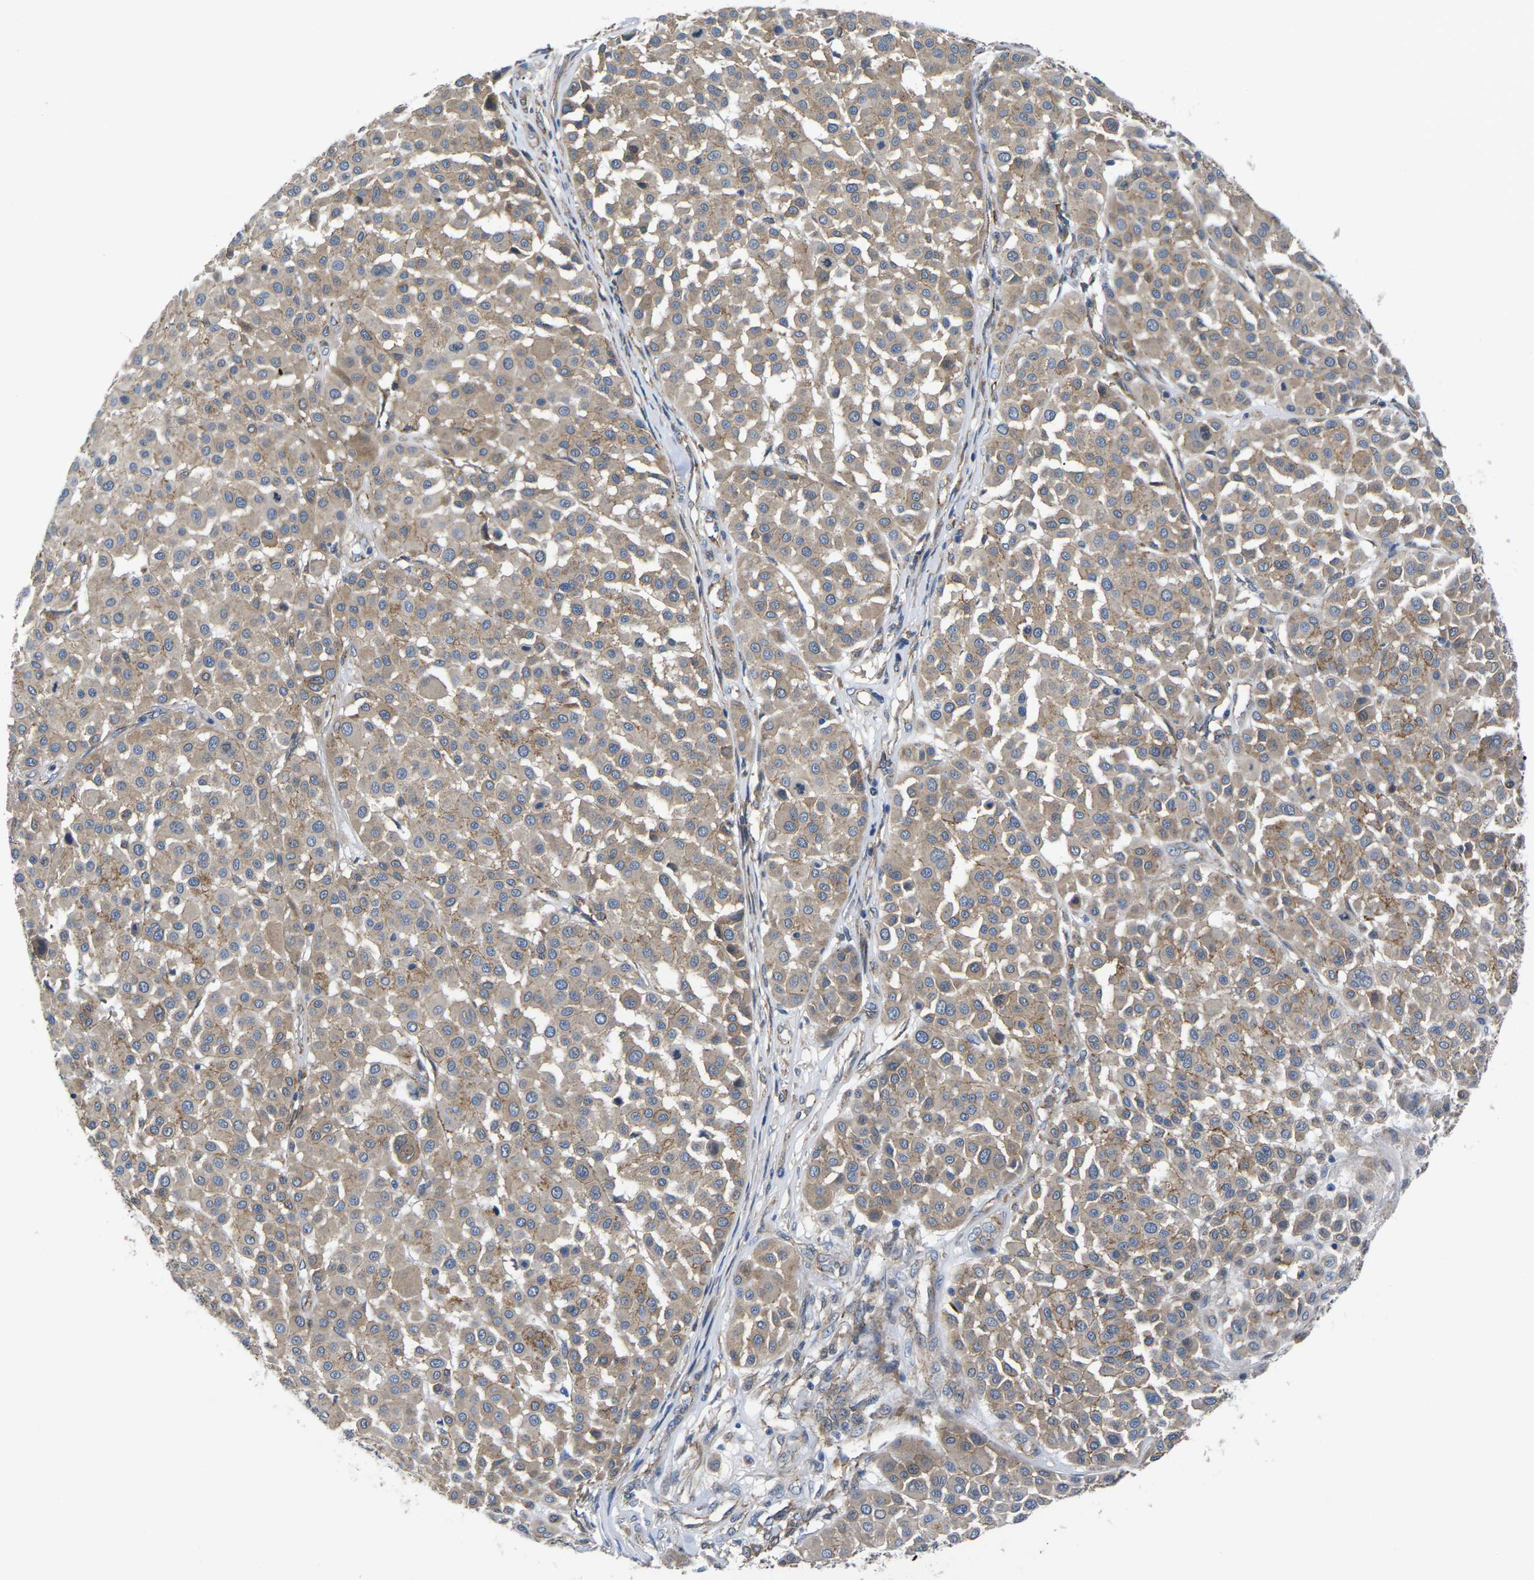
{"staining": {"intensity": "moderate", "quantity": ">75%", "location": "cytoplasmic/membranous"}, "tissue": "melanoma", "cell_type": "Tumor cells", "image_type": "cancer", "snomed": [{"axis": "morphology", "description": "Malignant melanoma, Metastatic site"}, {"axis": "topography", "description": "Soft tissue"}], "caption": "This image shows IHC staining of malignant melanoma (metastatic site), with medium moderate cytoplasmic/membranous positivity in about >75% of tumor cells.", "gene": "CTNND1", "patient": {"sex": "male", "age": 41}}